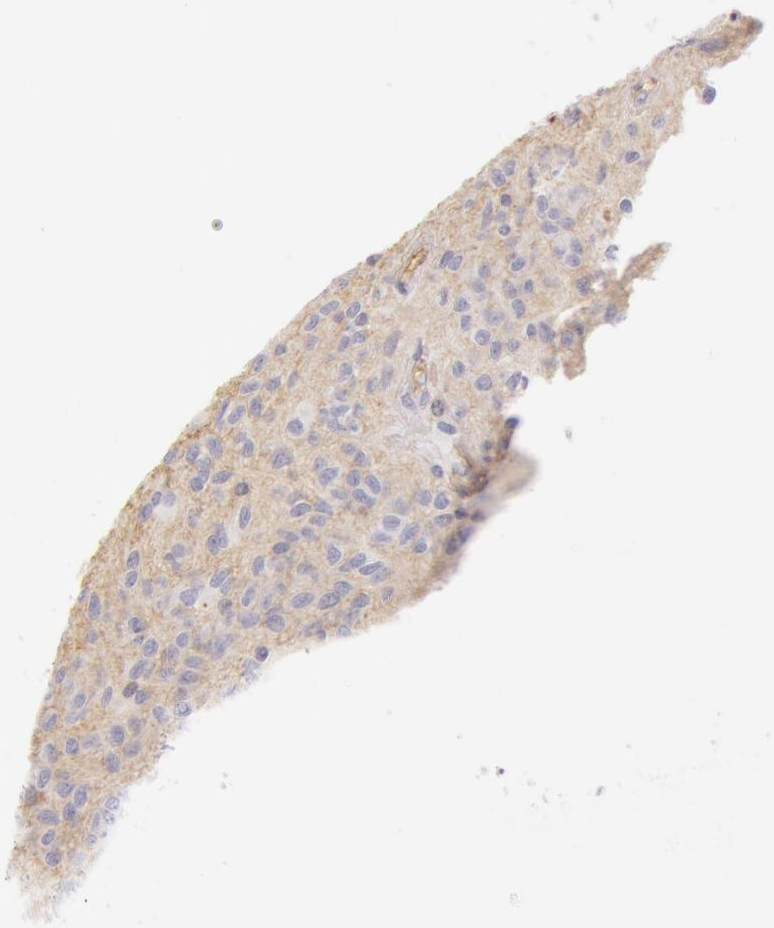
{"staining": {"intensity": "weak", "quantity": "<25%", "location": "cytoplasmic/membranous,nuclear"}, "tissue": "glioma", "cell_type": "Tumor cells", "image_type": "cancer", "snomed": [{"axis": "morphology", "description": "Glioma, malignant, Low grade"}, {"axis": "topography", "description": "Brain"}], "caption": "A photomicrograph of human glioma is negative for staining in tumor cells.", "gene": "AHSG", "patient": {"sex": "female", "age": 15}}